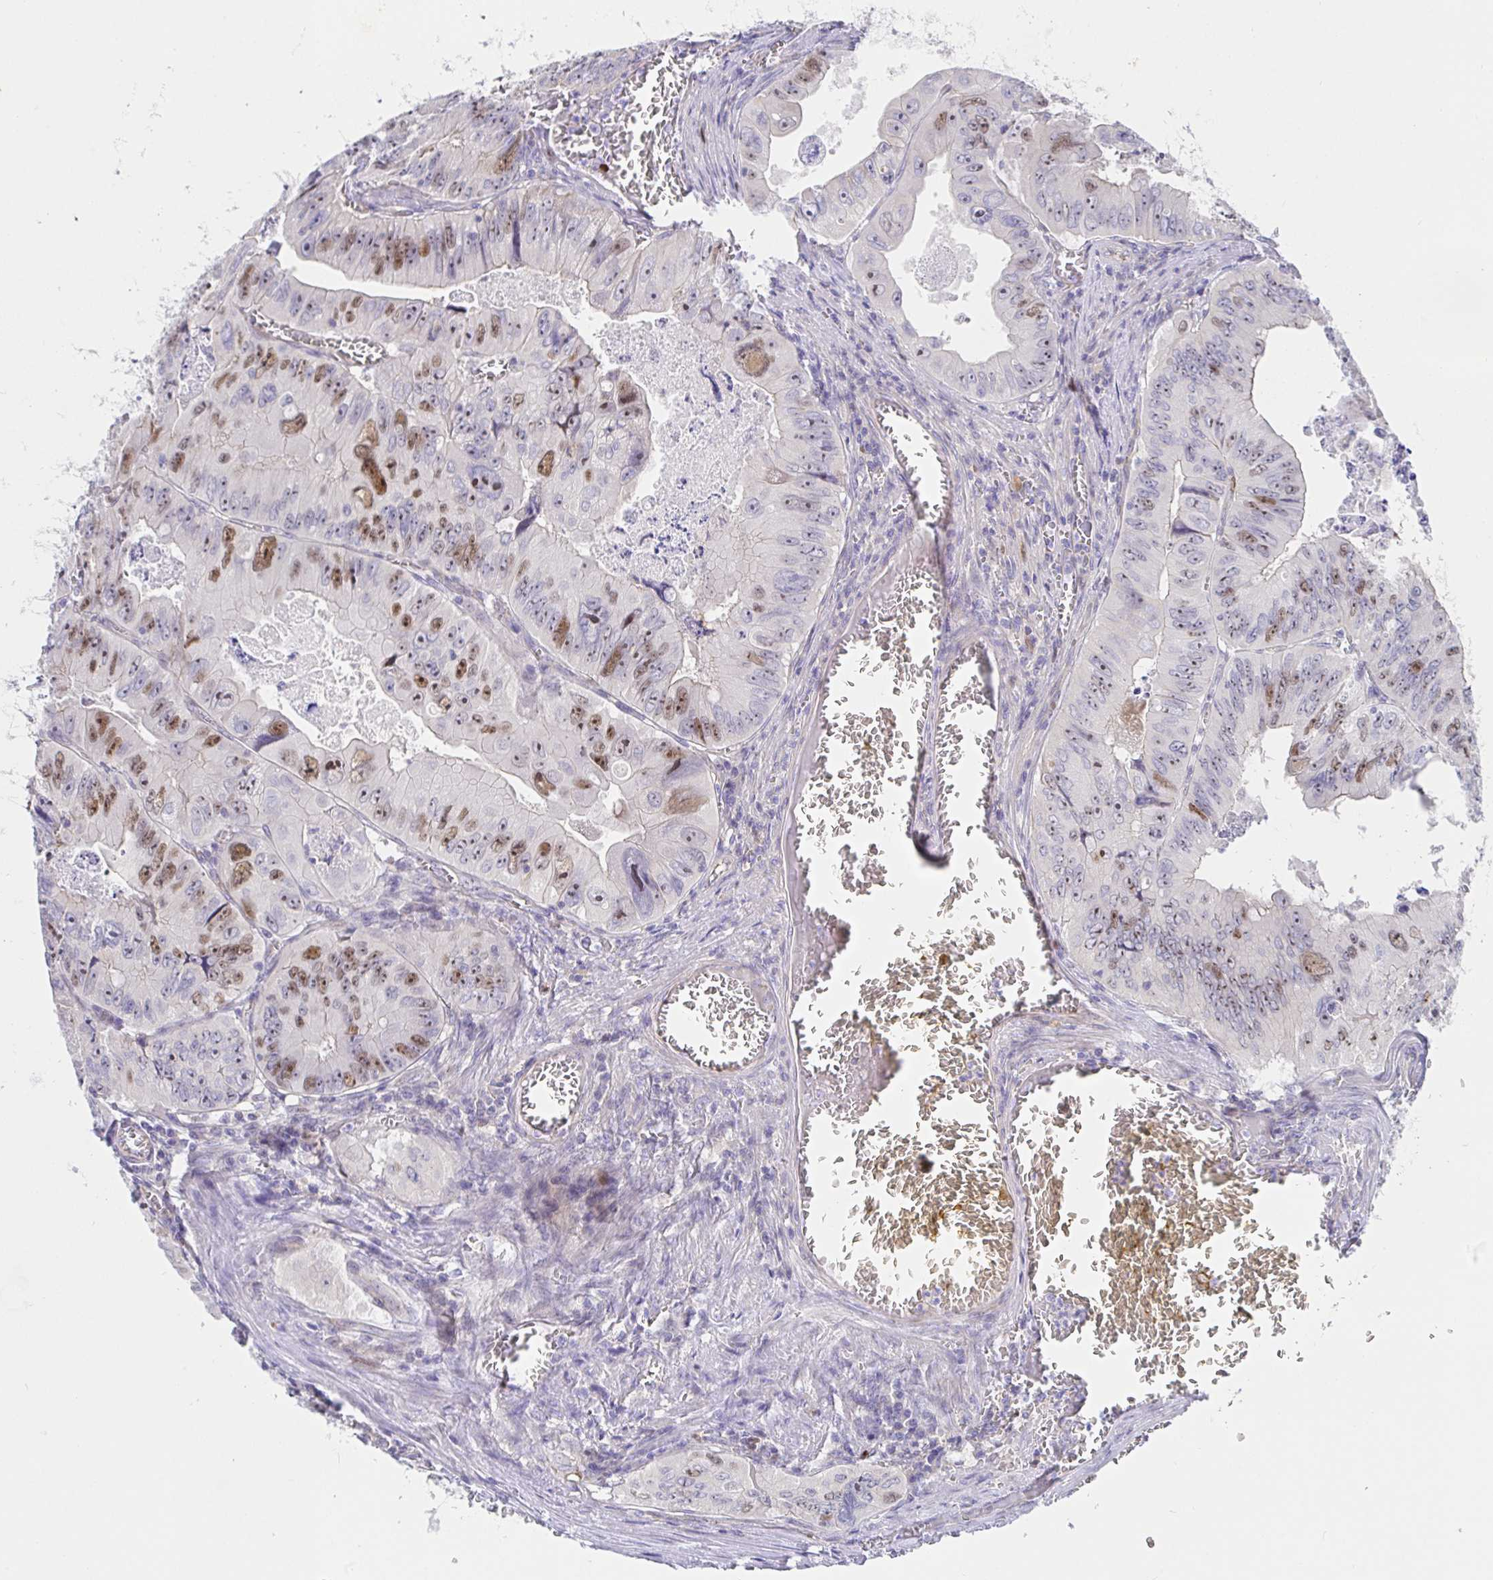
{"staining": {"intensity": "moderate", "quantity": "<25%", "location": "nuclear"}, "tissue": "colorectal cancer", "cell_type": "Tumor cells", "image_type": "cancer", "snomed": [{"axis": "morphology", "description": "Adenocarcinoma, NOS"}, {"axis": "topography", "description": "Colon"}], "caption": "Tumor cells display low levels of moderate nuclear expression in approximately <25% of cells in human colorectal adenocarcinoma.", "gene": "TIMELESS", "patient": {"sex": "female", "age": 84}}